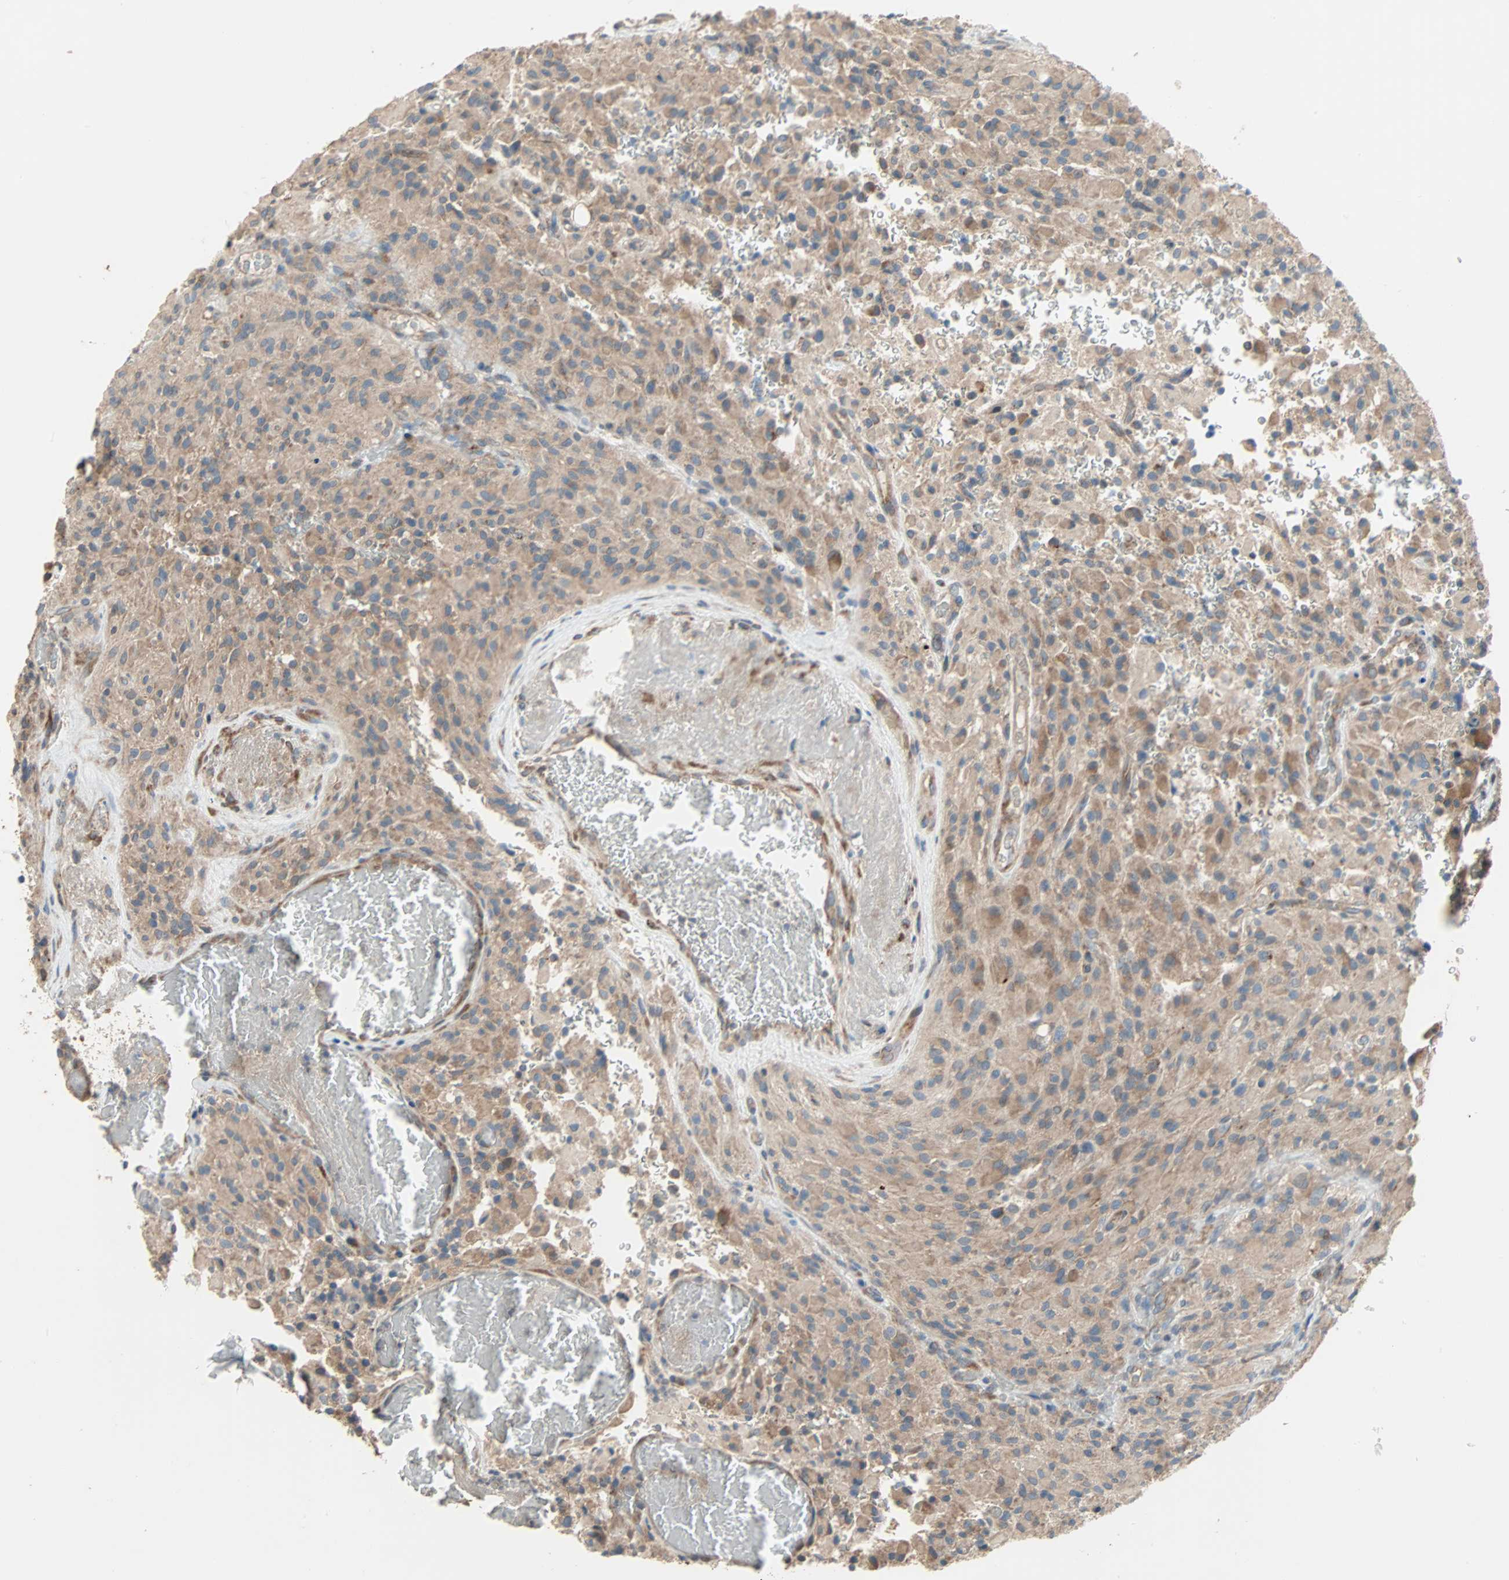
{"staining": {"intensity": "weak", "quantity": ">75%", "location": "cytoplasmic/membranous"}, "tissue": "glioma", "cell_type": "Tumor cells", "image_type": "cancer", "snomed": [{"axis": "morphology", "description": "Glioma, malignant, High grade"}, {"axis": "topography", "description": "Brain"}], "caption": "Glioma stained with IHC reveals weak cytoplasmic/membranous positivity in approximately >75% of tumor cells. The staining was performed using DAB, with brown indicating positive protein expression. Nuclei are stained blue with hematoxylin.", "gene": "XYLT1", "patient": {"sex": "male", "age": 71}}